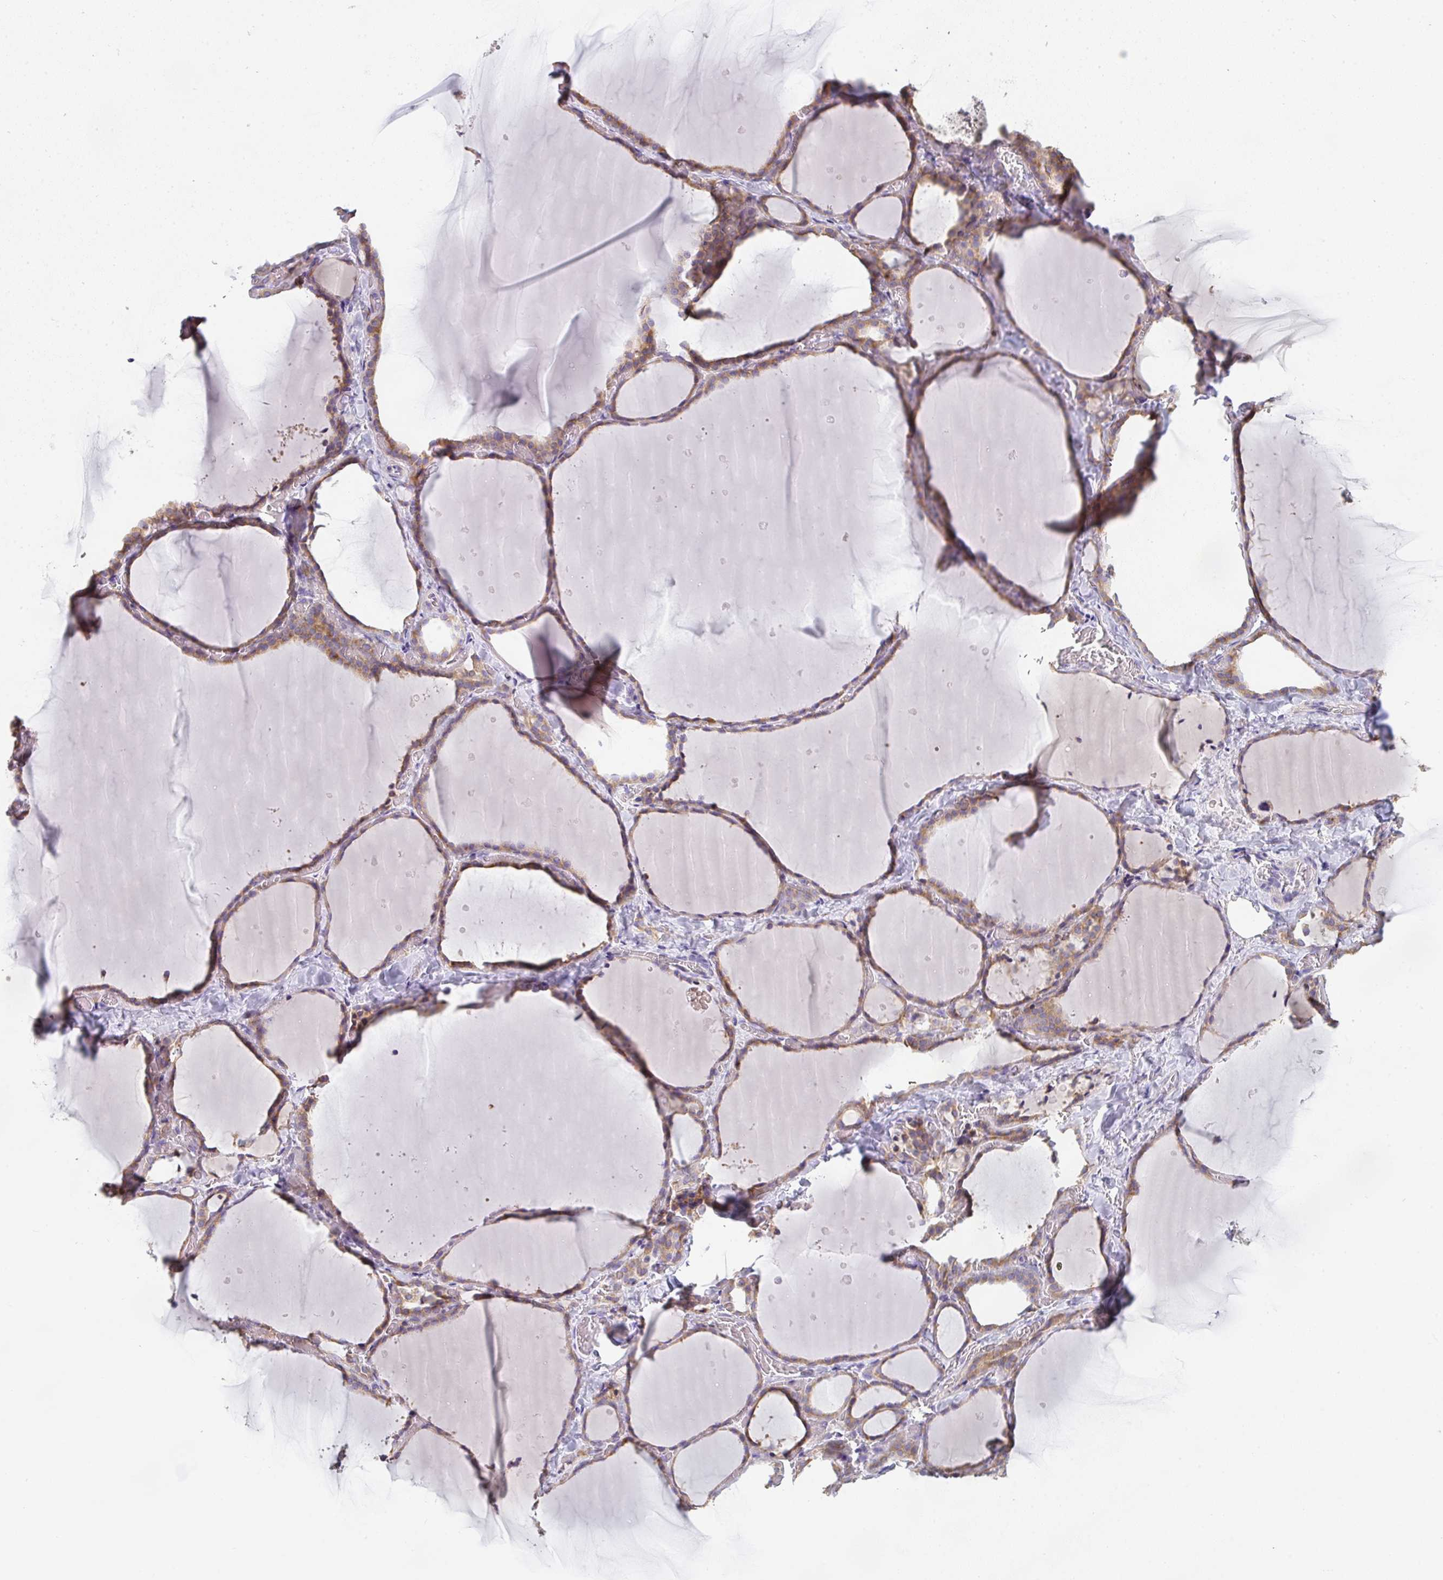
{"staining": {"intensity": "moderate", "quantity": ">75%", "location": "cytoplasmic/membranous"}, "tissue": "thyroid gland", "cell_type": "Glandular cells", "image_type": "normal", "snomed": [{"axis": "morphology", "description": "Normal tissue, NOS"}, {"axis": "topography", "description": "Thyroid gland"}], "caption": "Immunohistochemistry (IHC) (DAB (3,3'-diaminobenzidine)) staining of normal thyroid gland demonstrates moderate cytoplasmic/membranous protein staining in about >75% of glandular cells. (brown staining indicates protein expression, while blue staining denotes nuclei).", "gene": "ZNF215", "patient": {"sex": "female", "age": 36}}